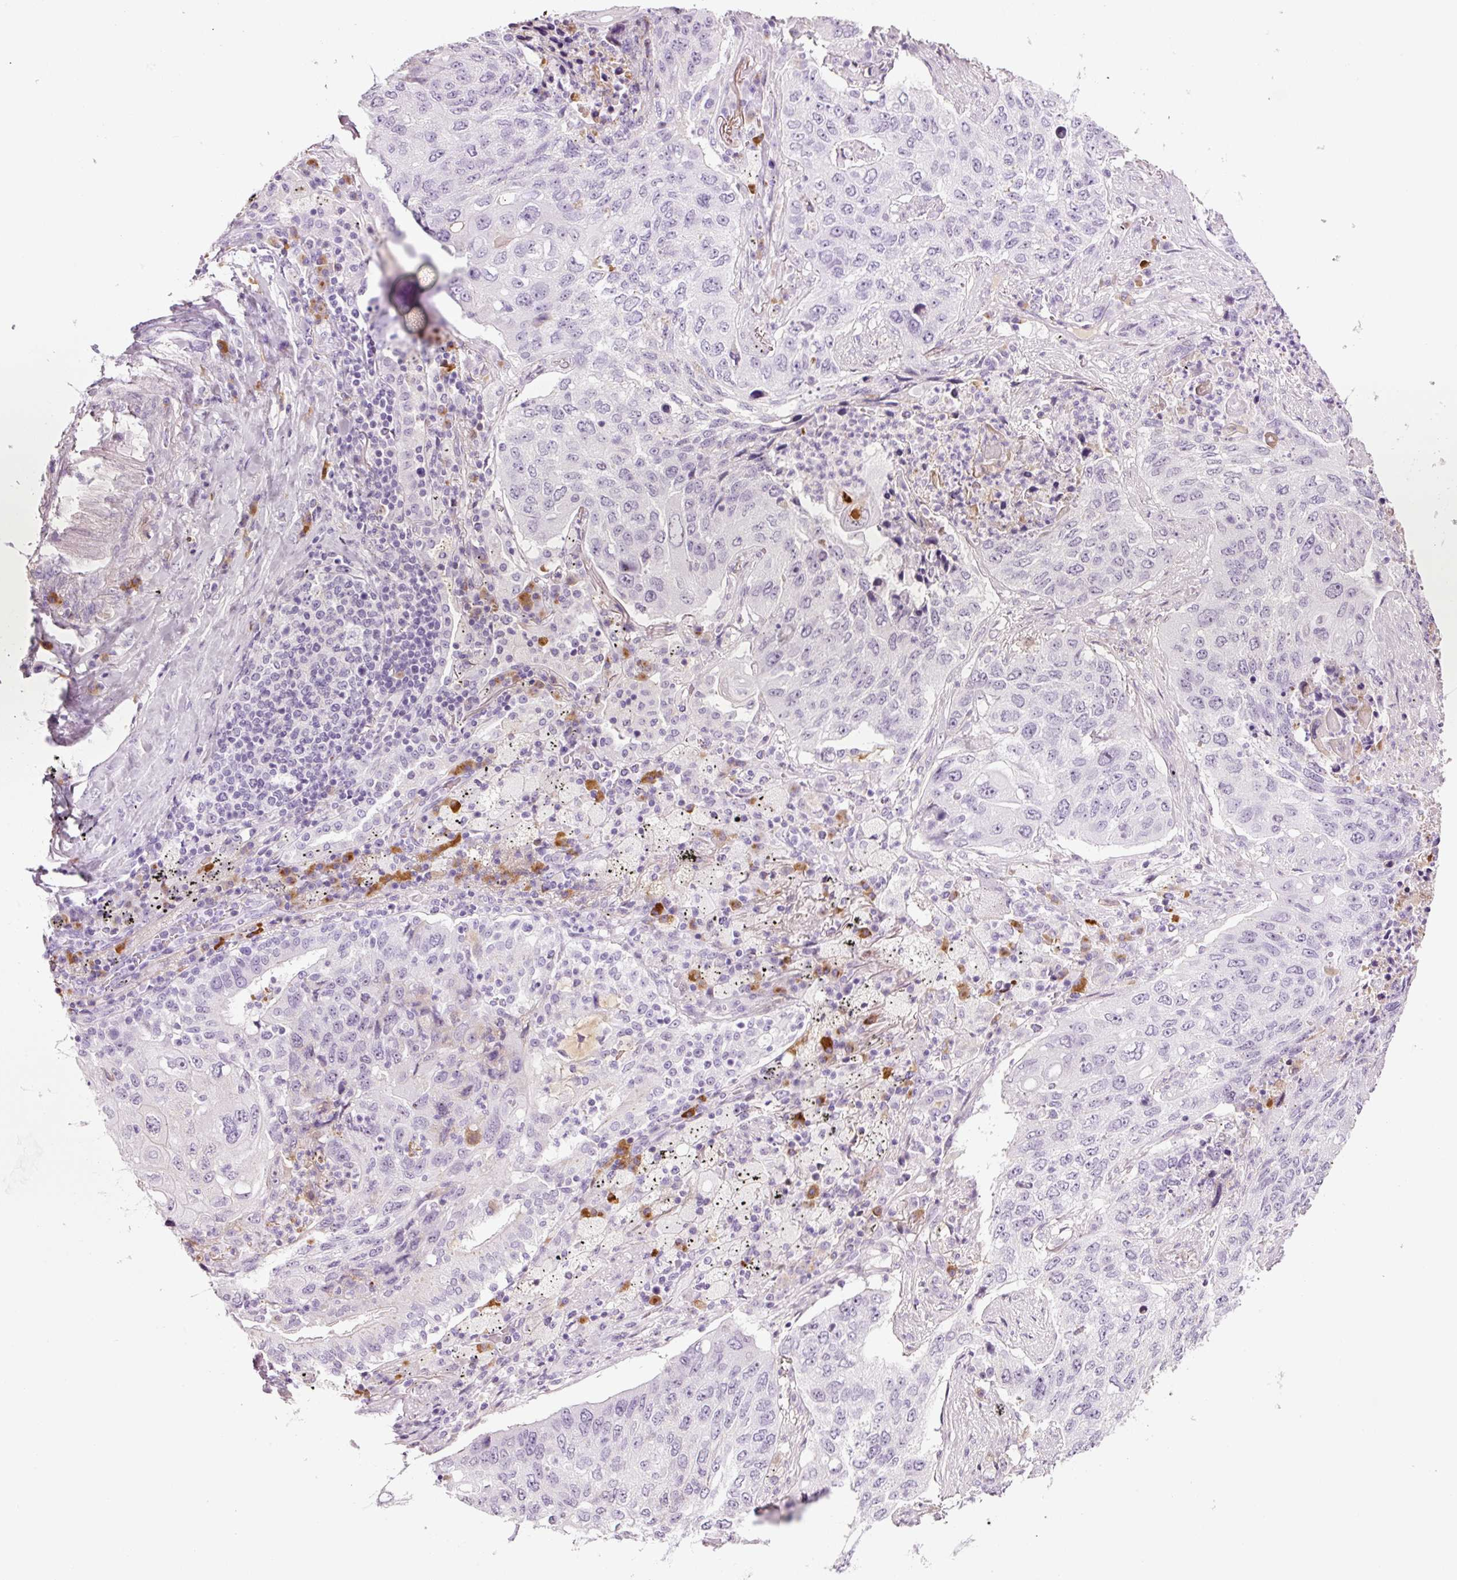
{"staining": {"intensity": "negative", "quantity": "none", "location": "none"}, "tissue": "lung cancer", "cell_type": "Tumor cells", "image_type": "cancer", "snomed": [{"axis": "morphology", "description": "Squamous cell carcinoma, NOS"}, {"axis": "topography", "description": "Lung"}], "caption": "This image is of lung cancer (squamous cell carcinoma) stained with immunohistochemistry to label a protein in brown with the nuclei are counter-stained blue. There is no expression in tumor cells.", "gene": "KLF1", "patient": {"sex": "female", "age": 63}}